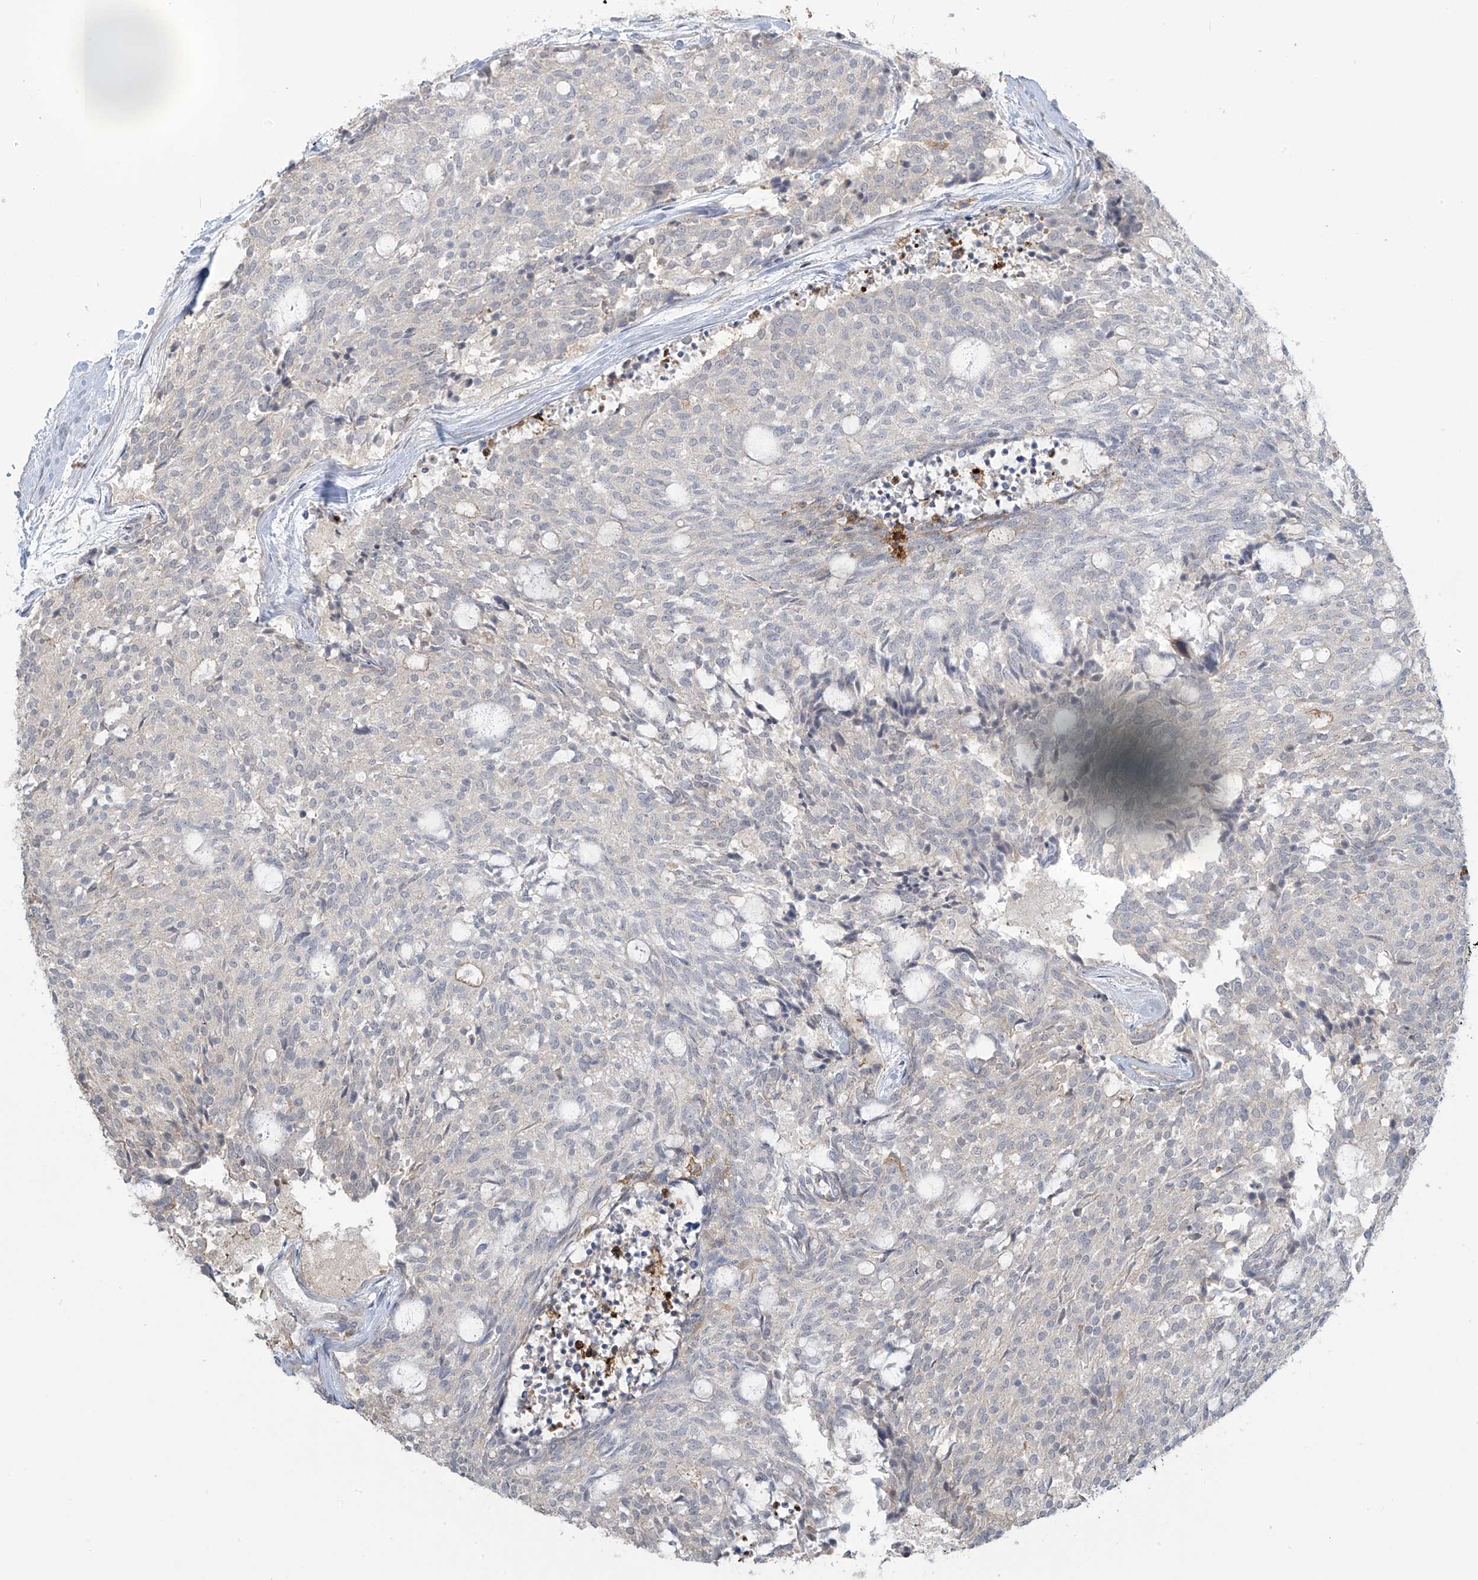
{"staining": {"intensity": "negative", "quantity": "none", "location": "none"}, "tissue": "carcinoid", "cell_type": "Tumor cells", "image_type": "cancer", "snomed": [{"axis": "morphology", "description": "Carcinoid, malignant, NOS"}, {"axis": "topography", "description": "Pancreas"}], "caption": "Tumor cells show no significant protein positivity in carcinoid.", "gene": "TAGAP", "patient": {"sex": "female", "age": 54}}